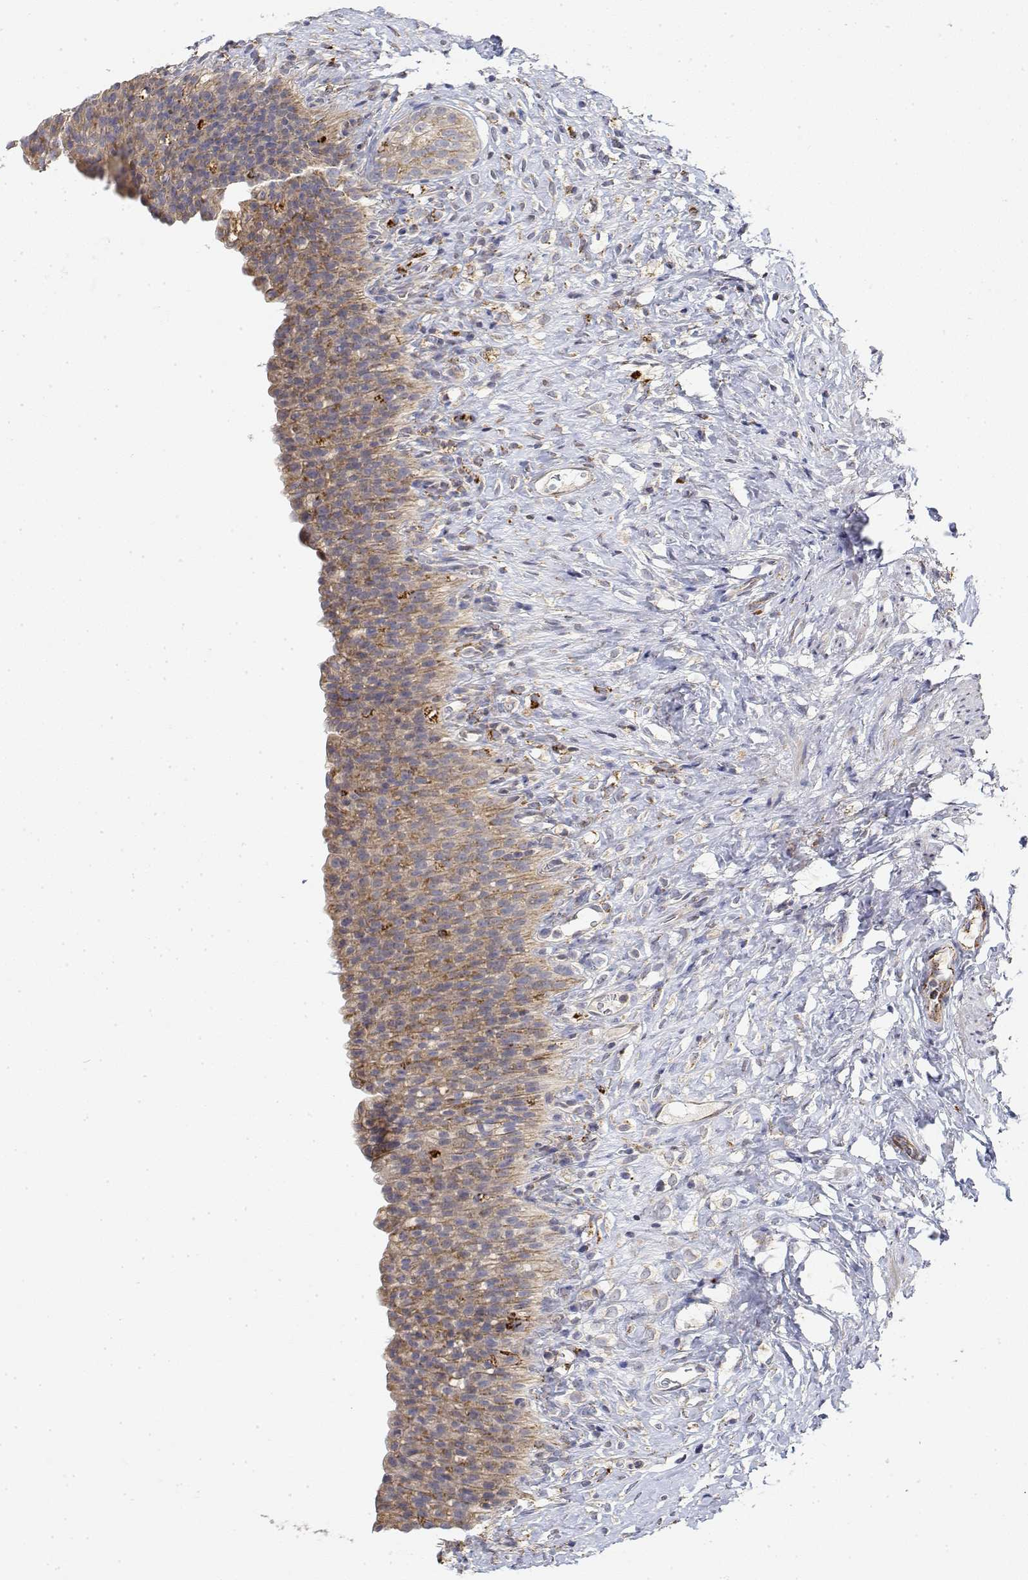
{"staining": {"intensity": "moderate", "quantity": "25%-75%", "location": "cytoplasmic/membranous"}, "tissue": "urinary bladder", "cell_type": "Urothelial cells", "image_type": "normal", "snomed": [{"axis": "morphology", "description": "Normal tissue, NOS"}, {"axis": "topography", "description": "Urinary bladder"}, {"axis": "topography", "description": "Prostate"}], "caption": "Protein expression analysis of unremarkable urinary bladder displays moderate cytoplasmic/membranous expression in about 25%-75% of urothelial cells.", "gene": "LONRF3", "patient": {"sex": "male", "age": 76}}